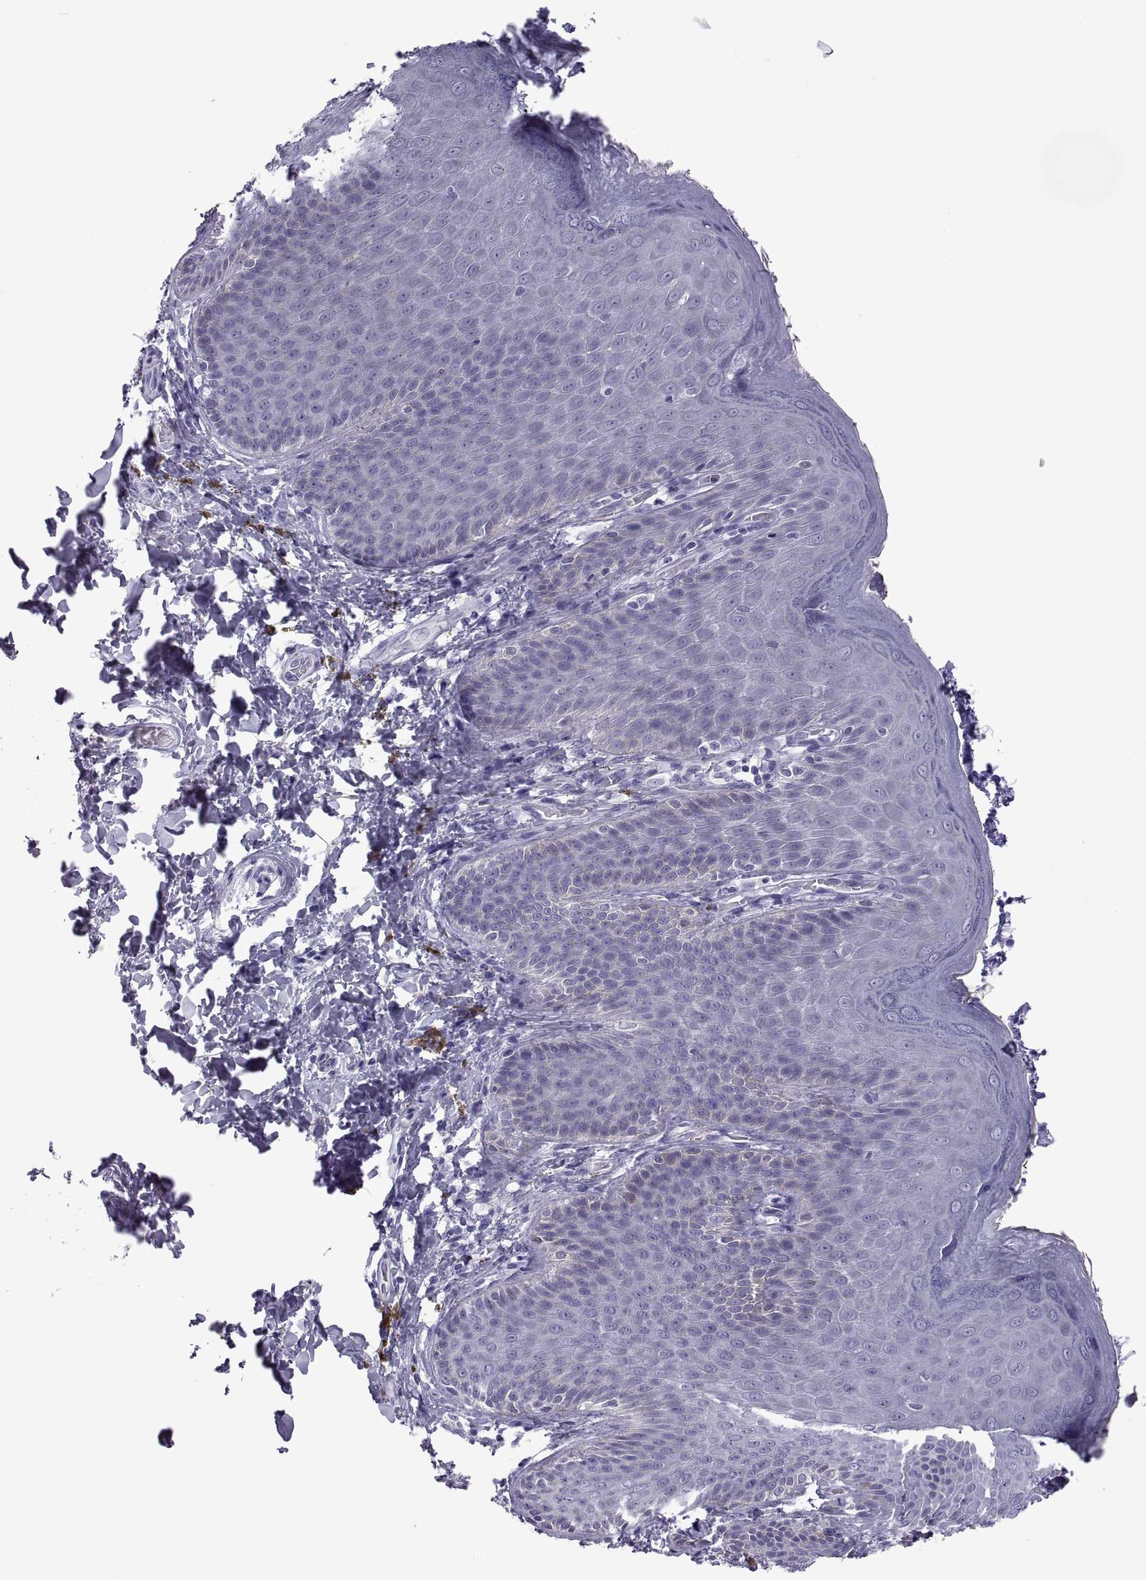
{"staining": {"intensity": "negative", "quantity": "none", "location": "none"}, "tissue": "skin", "cell_type": "Epidermal cells", "image_type": "normal", "snomed": [{"axis": "morphology", "description": "Normal tissue, NOS"}, {"axis": "topography", "description": "Anal"}], "caption": "Epidermal cells are negative for brown protein staining in benign skin. The staining is performed using DAB brown chromogen with nuclei counter-stained in using hematoxylin.", "gene": "C3orf22", "patient": {"sex": "male", "age": 53}}